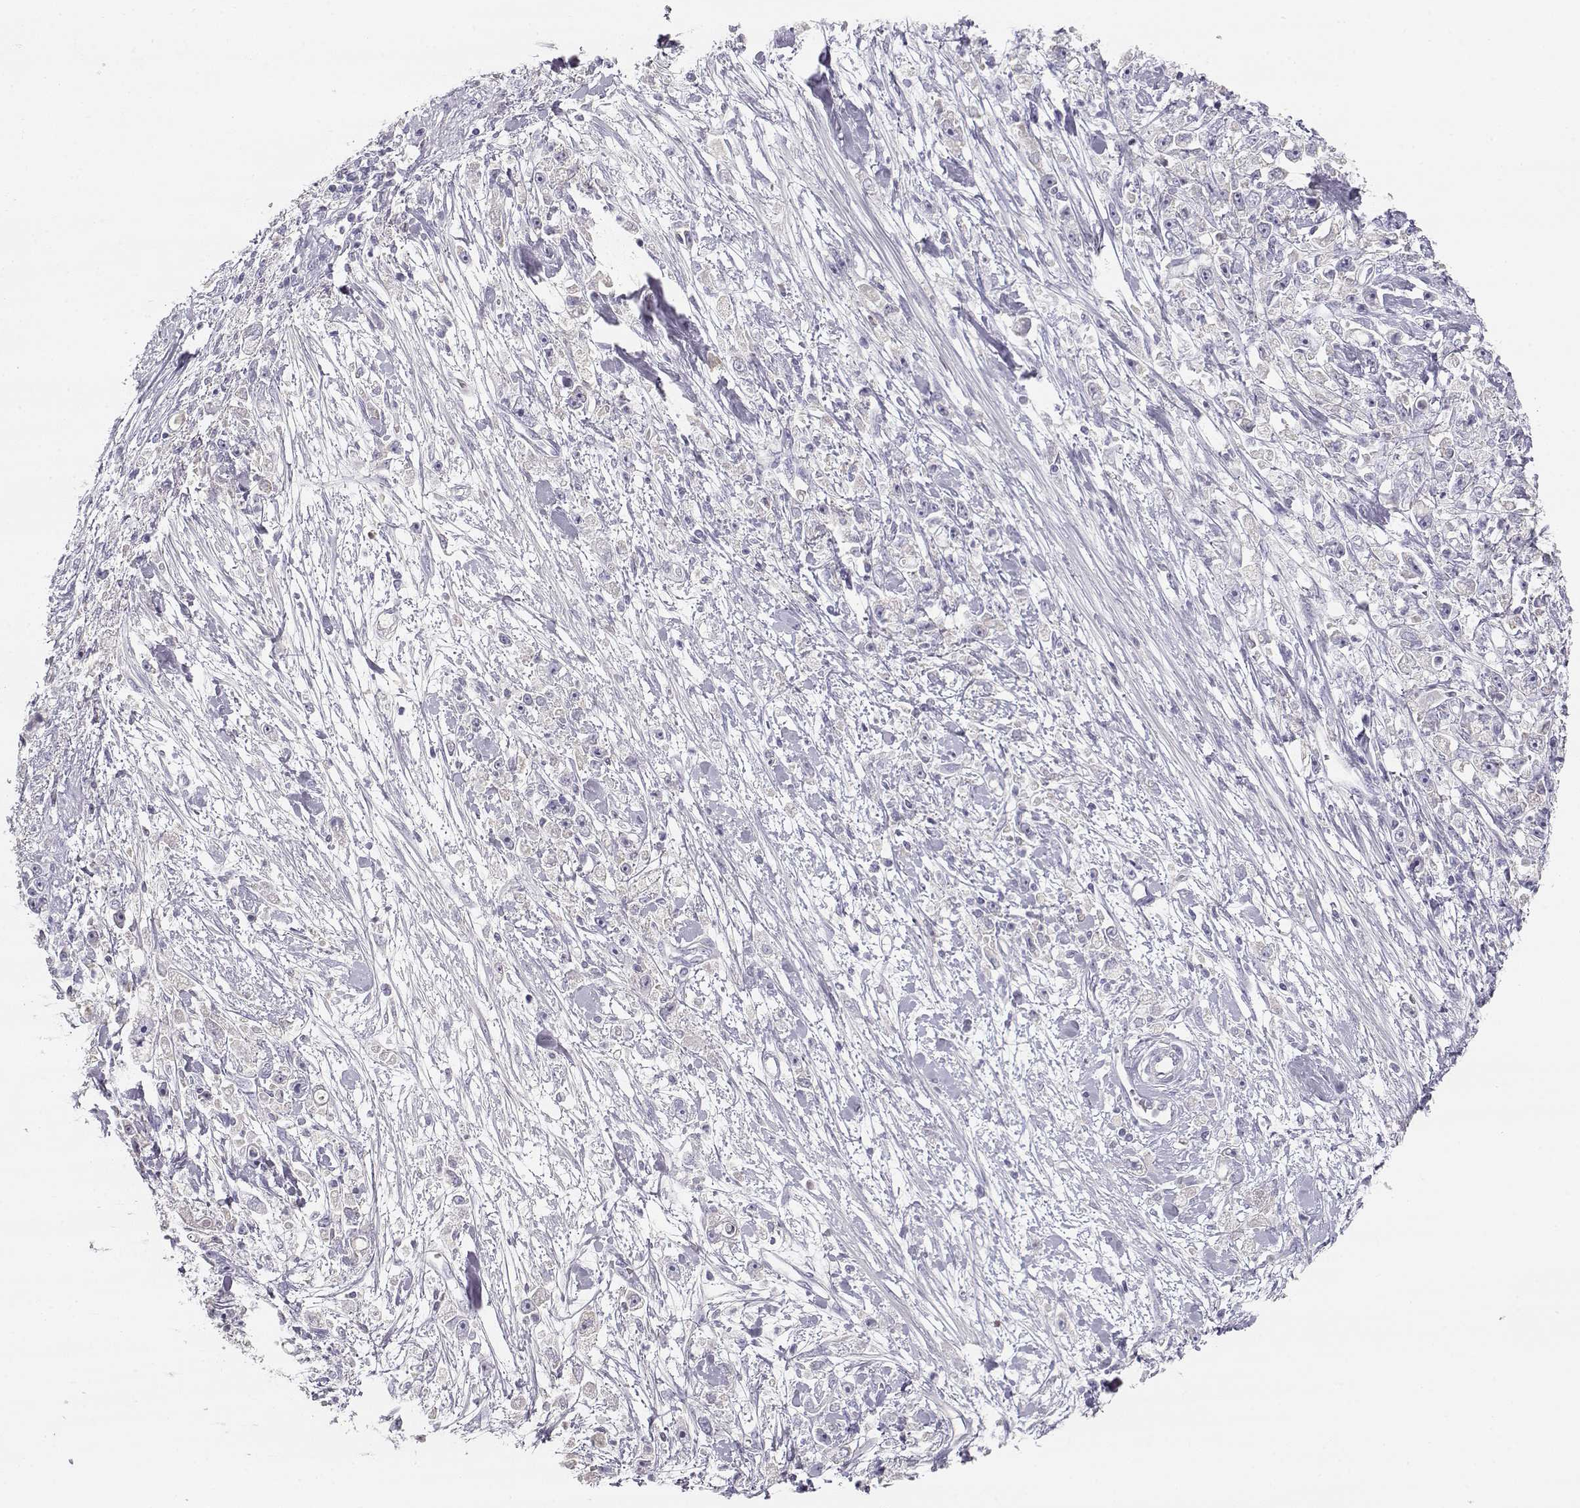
{"staining": {"intensity": "negative", "quantity": "none", "location": "none"}, "tissue": "stomach cancer", "cell_type": "Tumor cells", "image_type": "cancer", "snomed": [{"axis": "morphology", "description": "Adenocarcinoma, NOS"}, {"axis": "topography", "description": "Stomach"}], "caption": "Immunohistochemistry (IHC) of stomach adenocarcinoma shows no expression in tumor cells.", "gene": "SLCO6A1", "patient": {"sex": "female", "age": 59}}